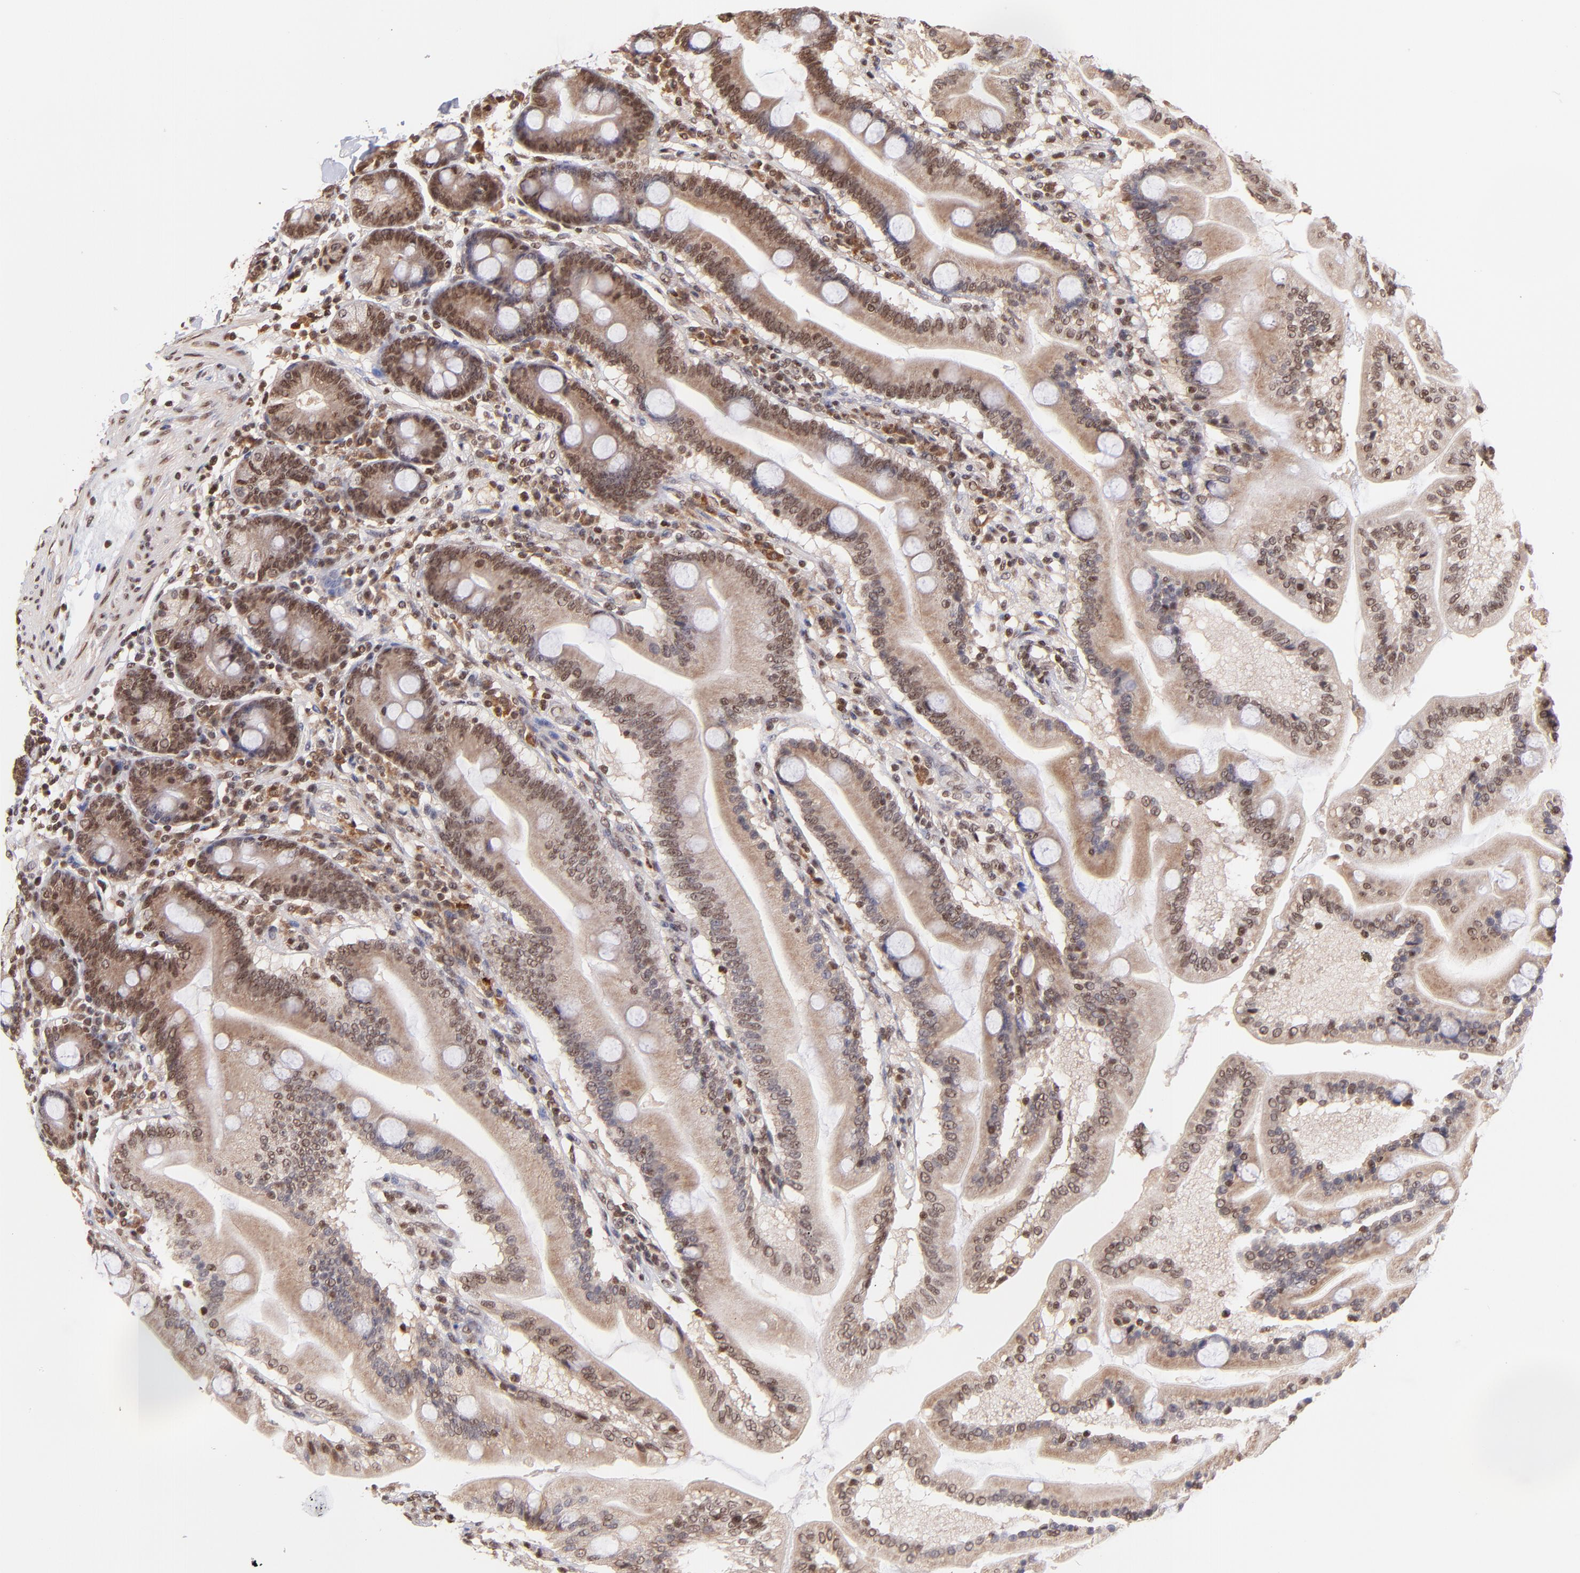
{"staining": {"intensity": "moderate", "quantity": ">75%", "location": "cytoplasmic/membranous,nuclear"}, "tissue": "duodenum", "cell_type": "Glandular cells", "image_type": "normal", "snomed": [{"axis": "morphology", "description": "Normal tissue, NOS"}, {"axis": "topography", "description": "Duodenum"}], "caption": "The micrograph reveals staining of unremarkable duodenum, revealing moderate cytoplasmic/membranous,nuclear protein positivity (brown color) within glandular cells. (IHC, brightfield microscopy, high magnification).", "gene": "WDR25", "patient": {"sex": "female", "age": 64}}